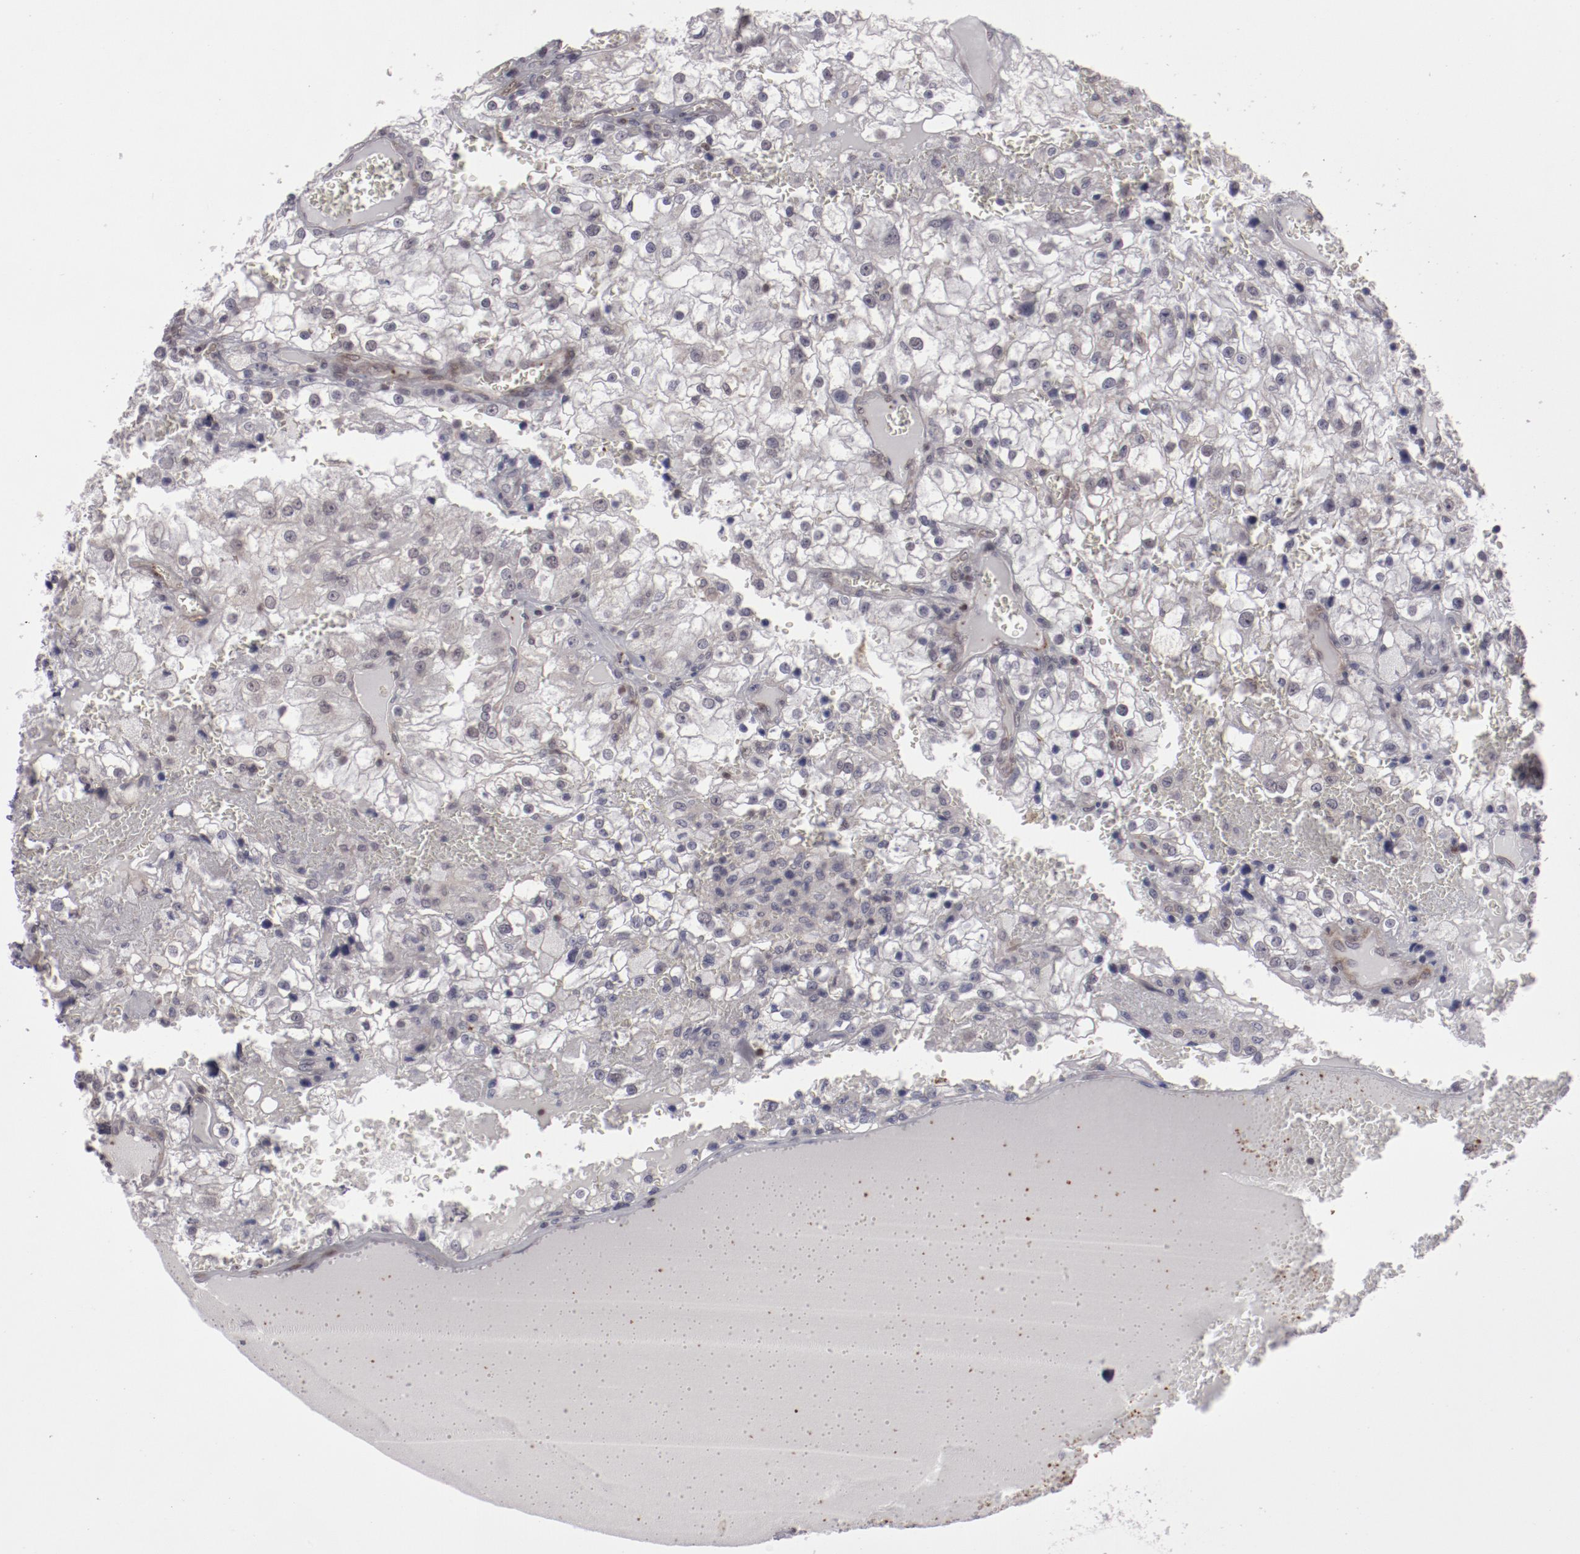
{"staining": {"intensity": "negative", "quantity": "none", "location": "none"}, "tissue": "renal cancer", "cell_type": "Tumor cells", "image_type": "cancer", "snomed": [{"axis": "morphology", "description": "Adenocarcinoma, NOS"}, {"axis": "topography", "description": "Kidney"}], "caption": "Tumor cells are negative for protein expression in human adenocarcinoma (renal).", "gene": "LEF1", "patient": {"sex": "female", "age": 74}}